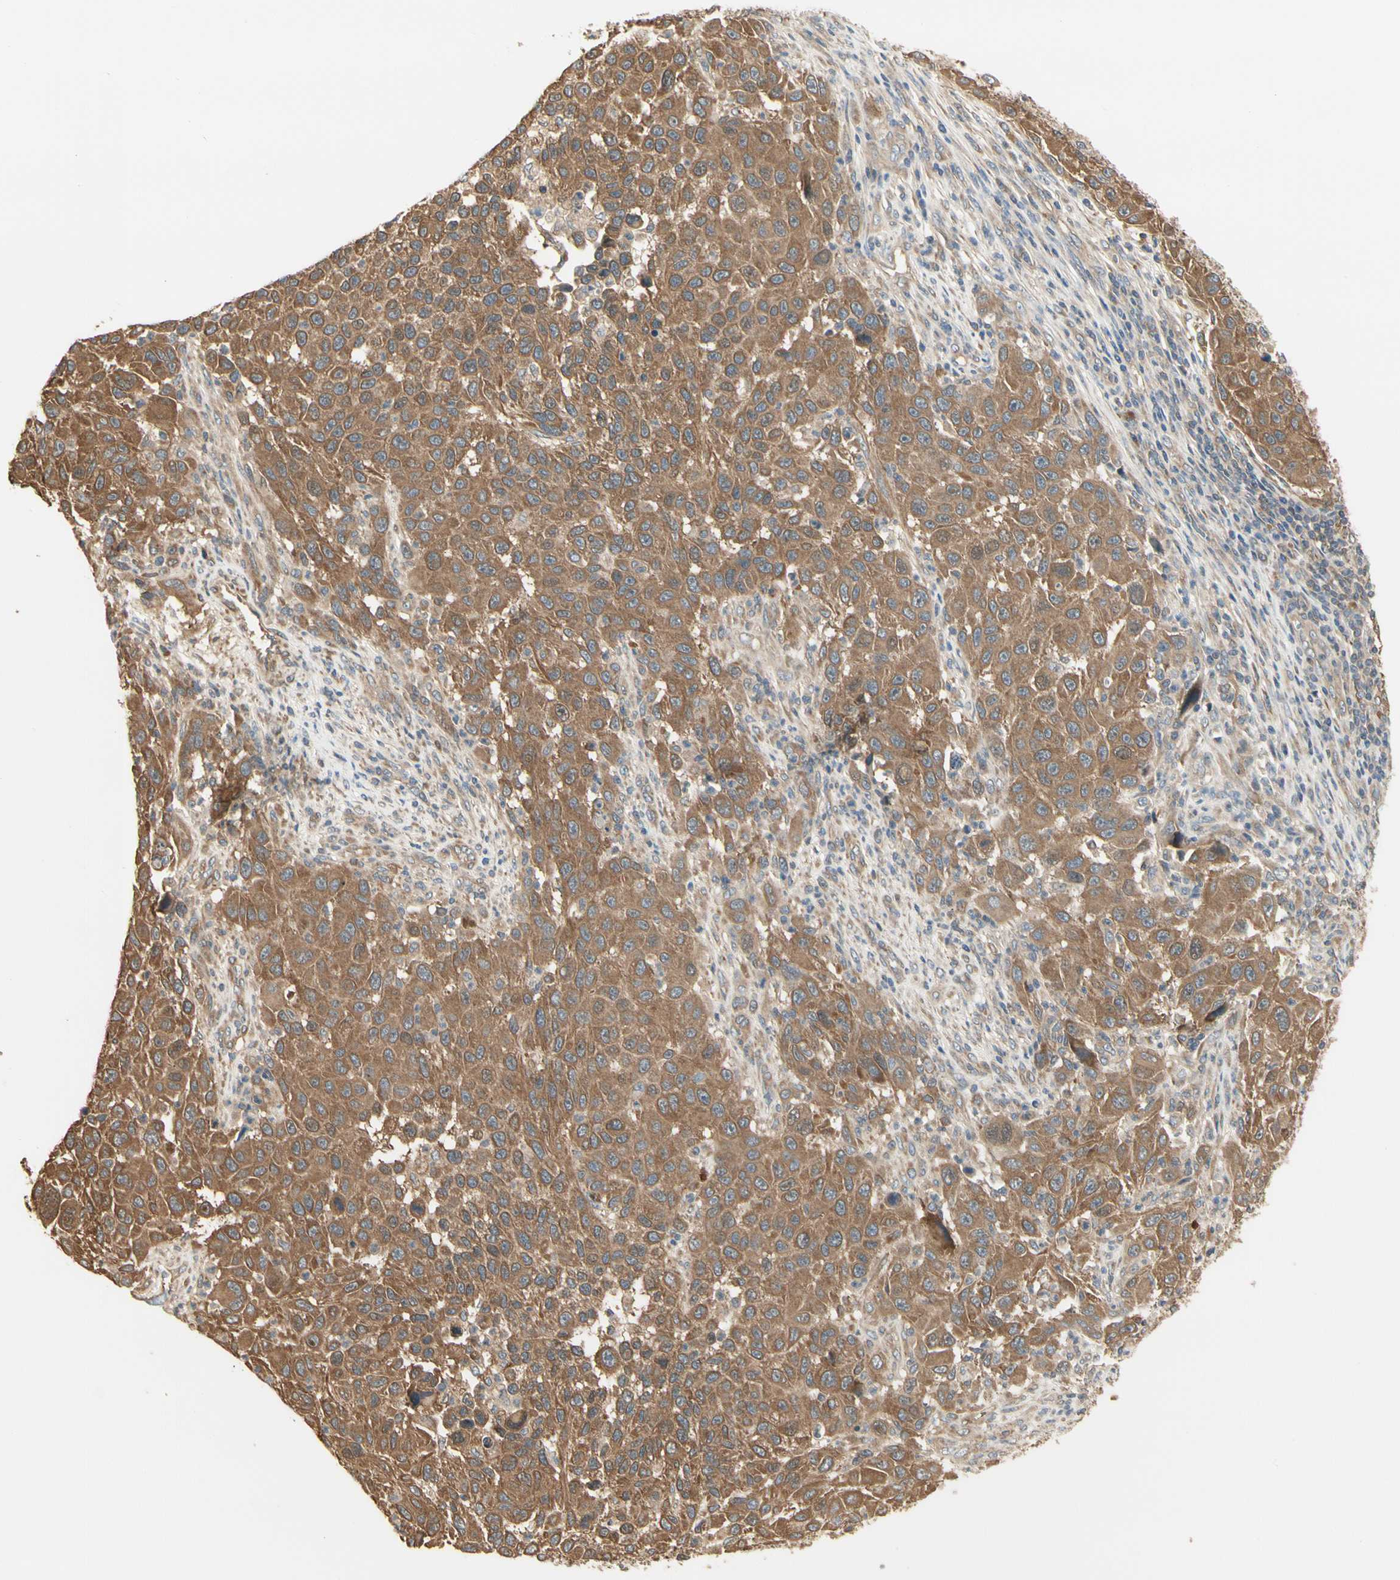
{"staining": {"intensity": "moderate", "quantity": ">75%", "location": "cytoplasmic/membranous"}, "tissue": "melanoma", "cell_type": "Tumor cells", "image_type": "cancer", "snomed": [{"axis": "morphology", "description": "Malignant melanoma, Metastatic site"}, {"axis": "topography", "description": "Lymph node"}], "caption": "Malignant melanoma (metastatic site) stained with DAB (3,3'-diaminobenzidine) immunohistochemistry (IHC) displays medium levels of moderate cytoplasmic/membranous staining in about >75% of tumor cells.", "gene": "IRAG1", "patient": {"sex": "male", "age": 61}}